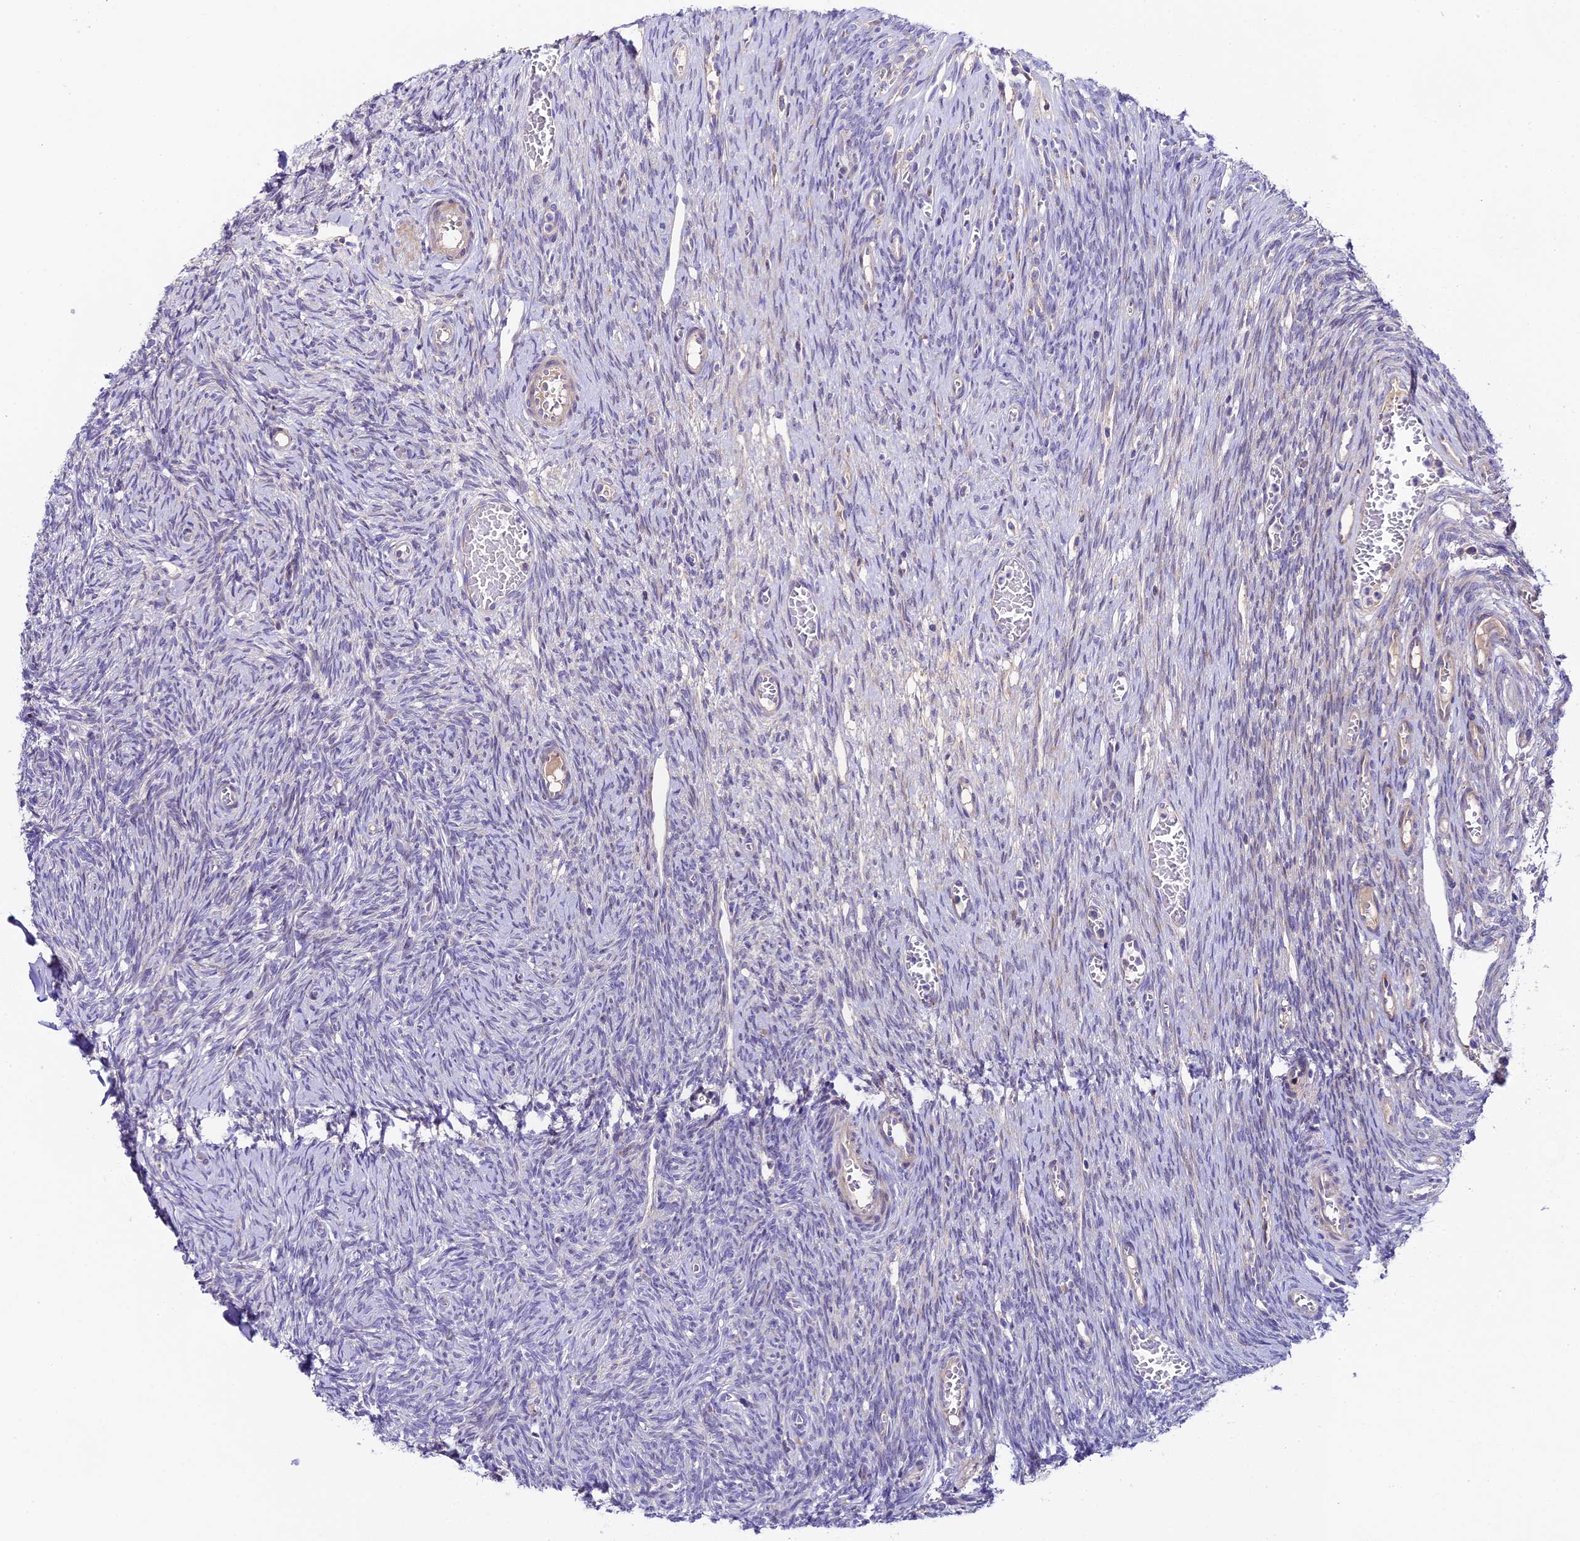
{"staining": {"intensity": "negative", "quantity": "none", "location": "none"}, "tissue": "ovary", "cell_type": "Ovarian stroma cells", "image_type": "normal", "snomed": [{"axis": "morphology", "description": "Normal tissue, NOS"}, {"axis": "topography", "description": "Ovary"}], "caption": "Immunohistochemistry photomicrograph of normal ovary: ovary stained with DAB (3,3'-diaminobenzidine) shows no significant protein expression in ovarian stroma cells.", "gene": "PIGU", "patient": {"sex": "female", "age": 44}}